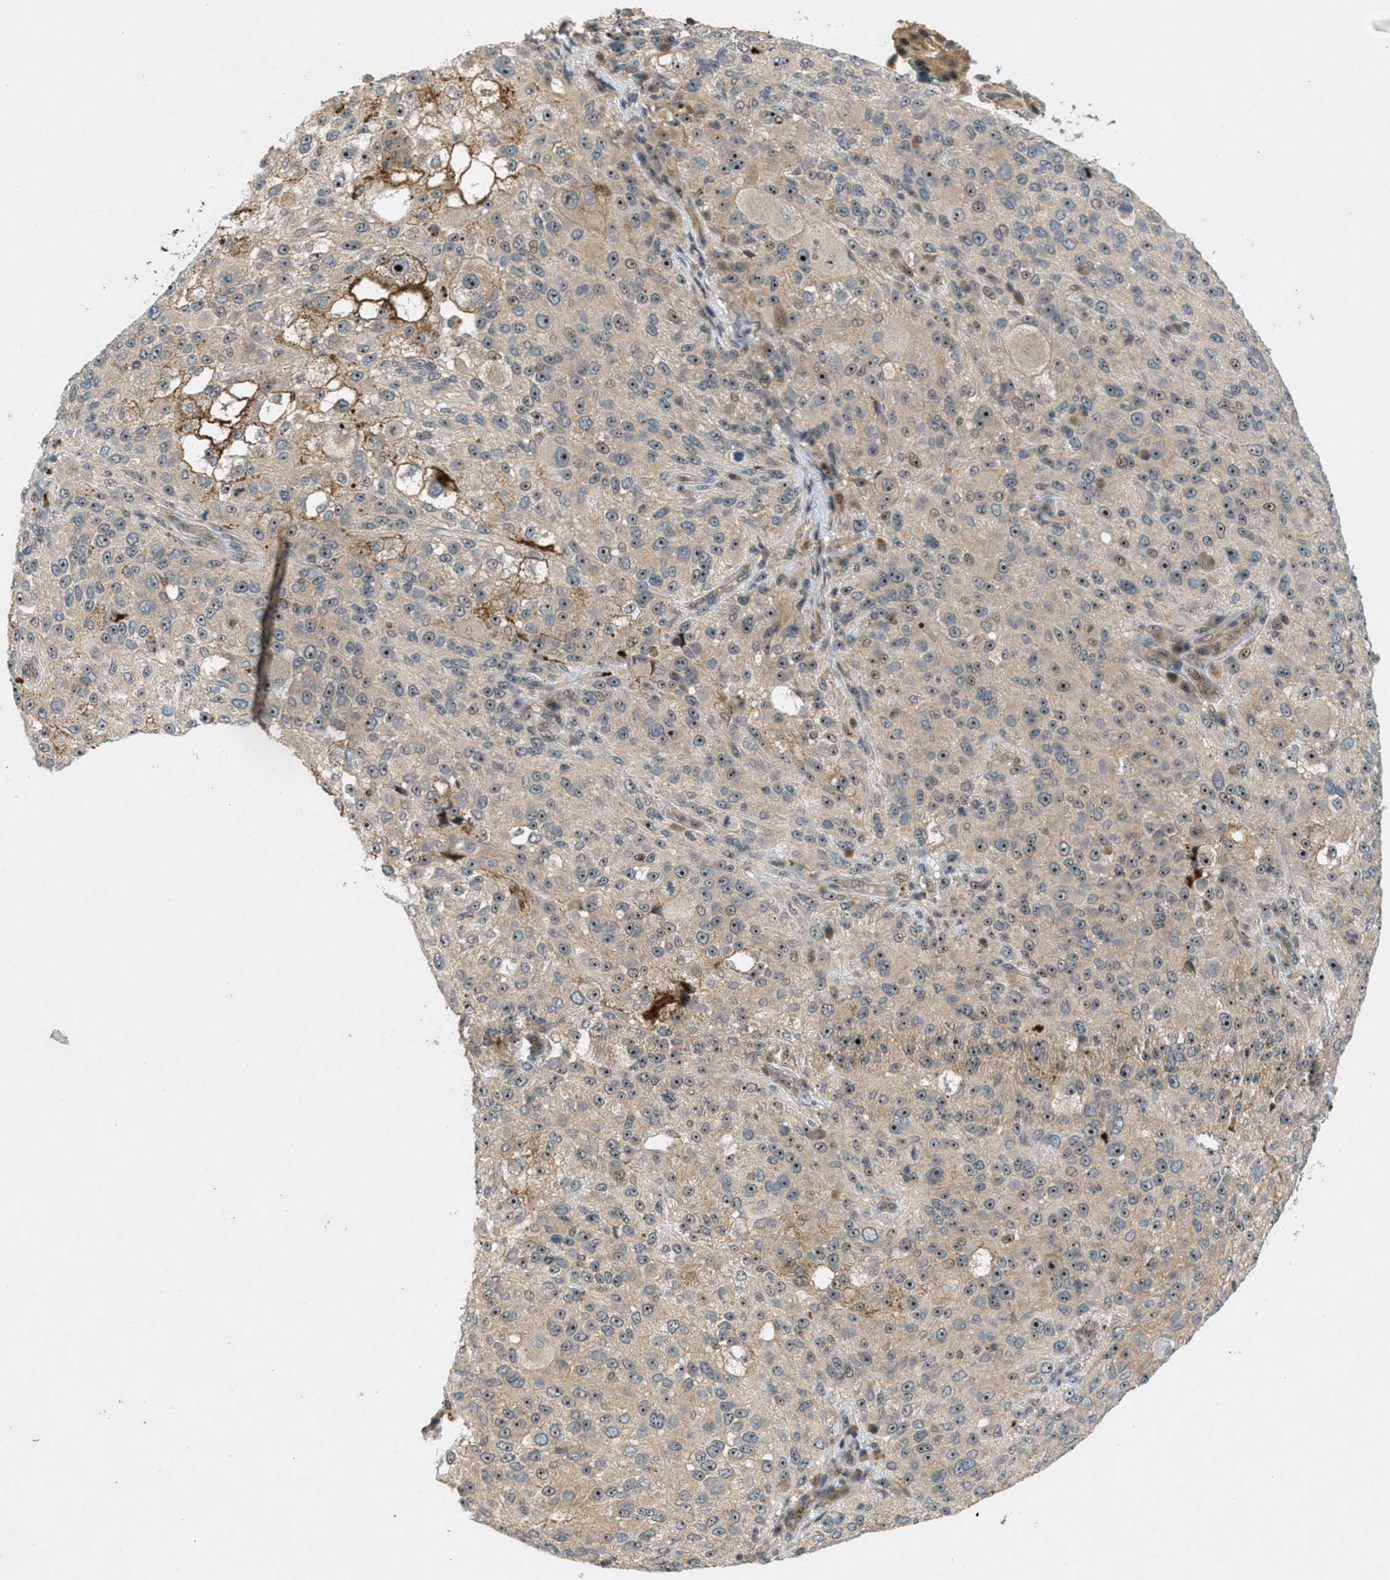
{"staining": {"intensity": "moderate", "quantity": ">75%", "location": "cytoplasmic/membranous,nuclear"}, "tissue": "melanoma", "cell_type": "Tumor cells", "image_type": "cancer", "snomed": [{"axis": "morphology", "description": "Necrosis, NOS"}, {"axis": "morphology", "description": "Malignant melanoma, NOS"}, {"axis": "topography", "description": "Skin"}], "caption": "This micrograph reveals IHC staining of melanoma, with medium moderate cytoplasmic/membranous and nuclear positivity in approximately >75% of tumor cells.", "gene": "STK11", "patient": {"sex": "female", "age": 87}}